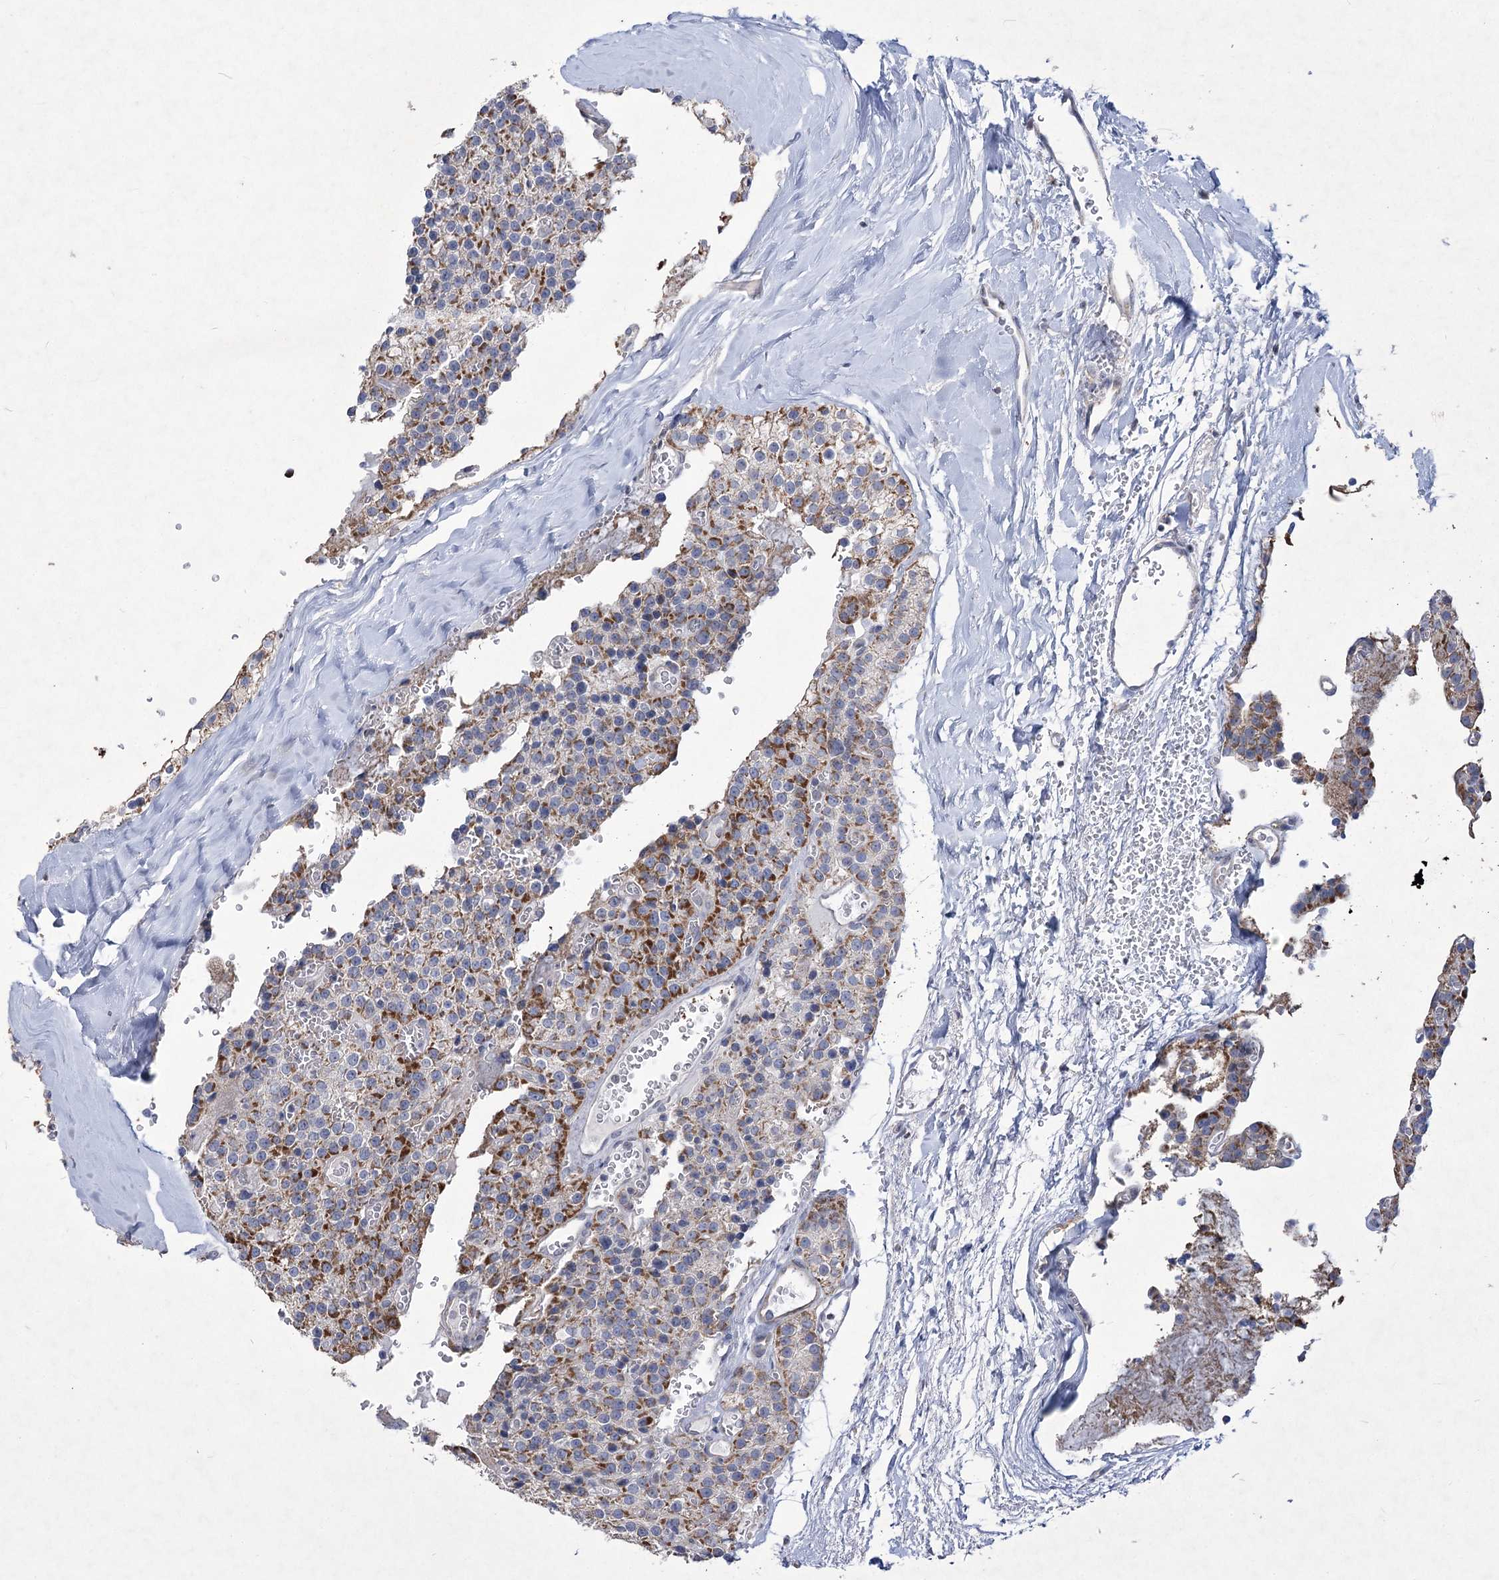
{"staining": {"intensity": "moderate", "quantity": ">75%", "location": "cytoplasmic/membranous"}, "tissue": "parathyroid gland", "cell_type": "Glandular cells", "image_type": "normal", "snomed": [{"axis": "morphology", "description": "Normal tissue, NOS"}, {"axis": "topography", "description": "Parathyroid gland"}], "caption": "IHC micrograph of benign human parathyroid gland stained for a protein (brown), which shows medium levels of moderate cytoplasmic/membranous staining in about >75% of glandular cells.", "gene": "PDHB", "patient": {"sex": "female", "age": 64}}